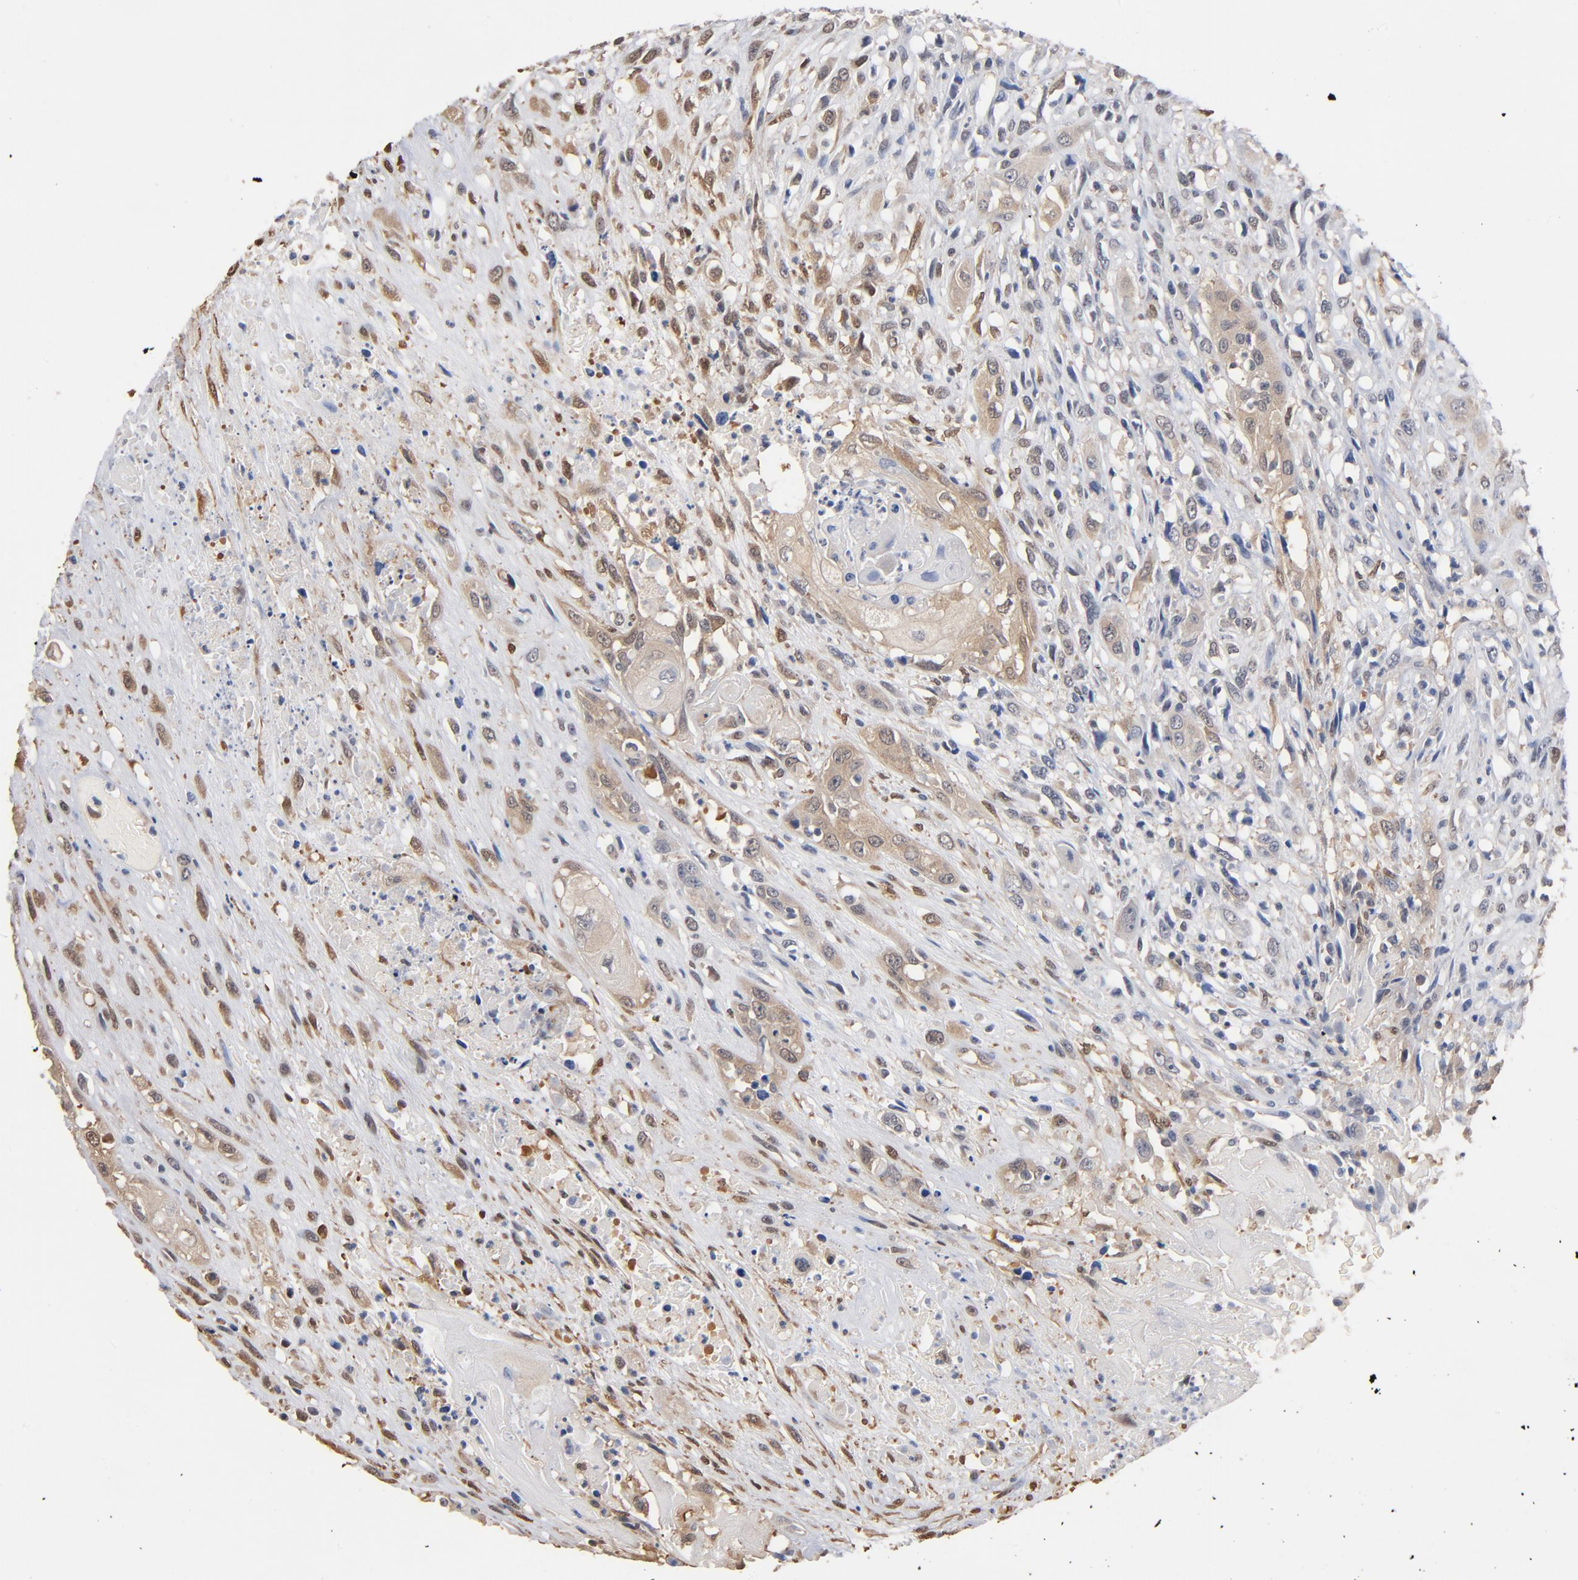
{"staining": {"intensity": "moderate", "quantity": "25%-75%", "location": "cytoplasmic/membranous"}, "tissue": "head and neck cancer", "cell_type": "Tumor cells", "image_type": "cancer", "snomed": [{"axis": "morphology", "description": "Necrosis, NOS"}, {"axis": "morphology", "description": "Neoplasm, malignant, NOS"}, {"axis": "topography", "description": "Salivary gland"}, {"axis": "topography", "description": "Head-Neck"}], "caption": "Immunohistochemical staining of human head and neck cancer reveals moderate cytoplasmic/membranous protein expression in approximately 25%-75% of tumor cells.", "gene": "MIF", "patient": {"sex": "male", "age": 43}}